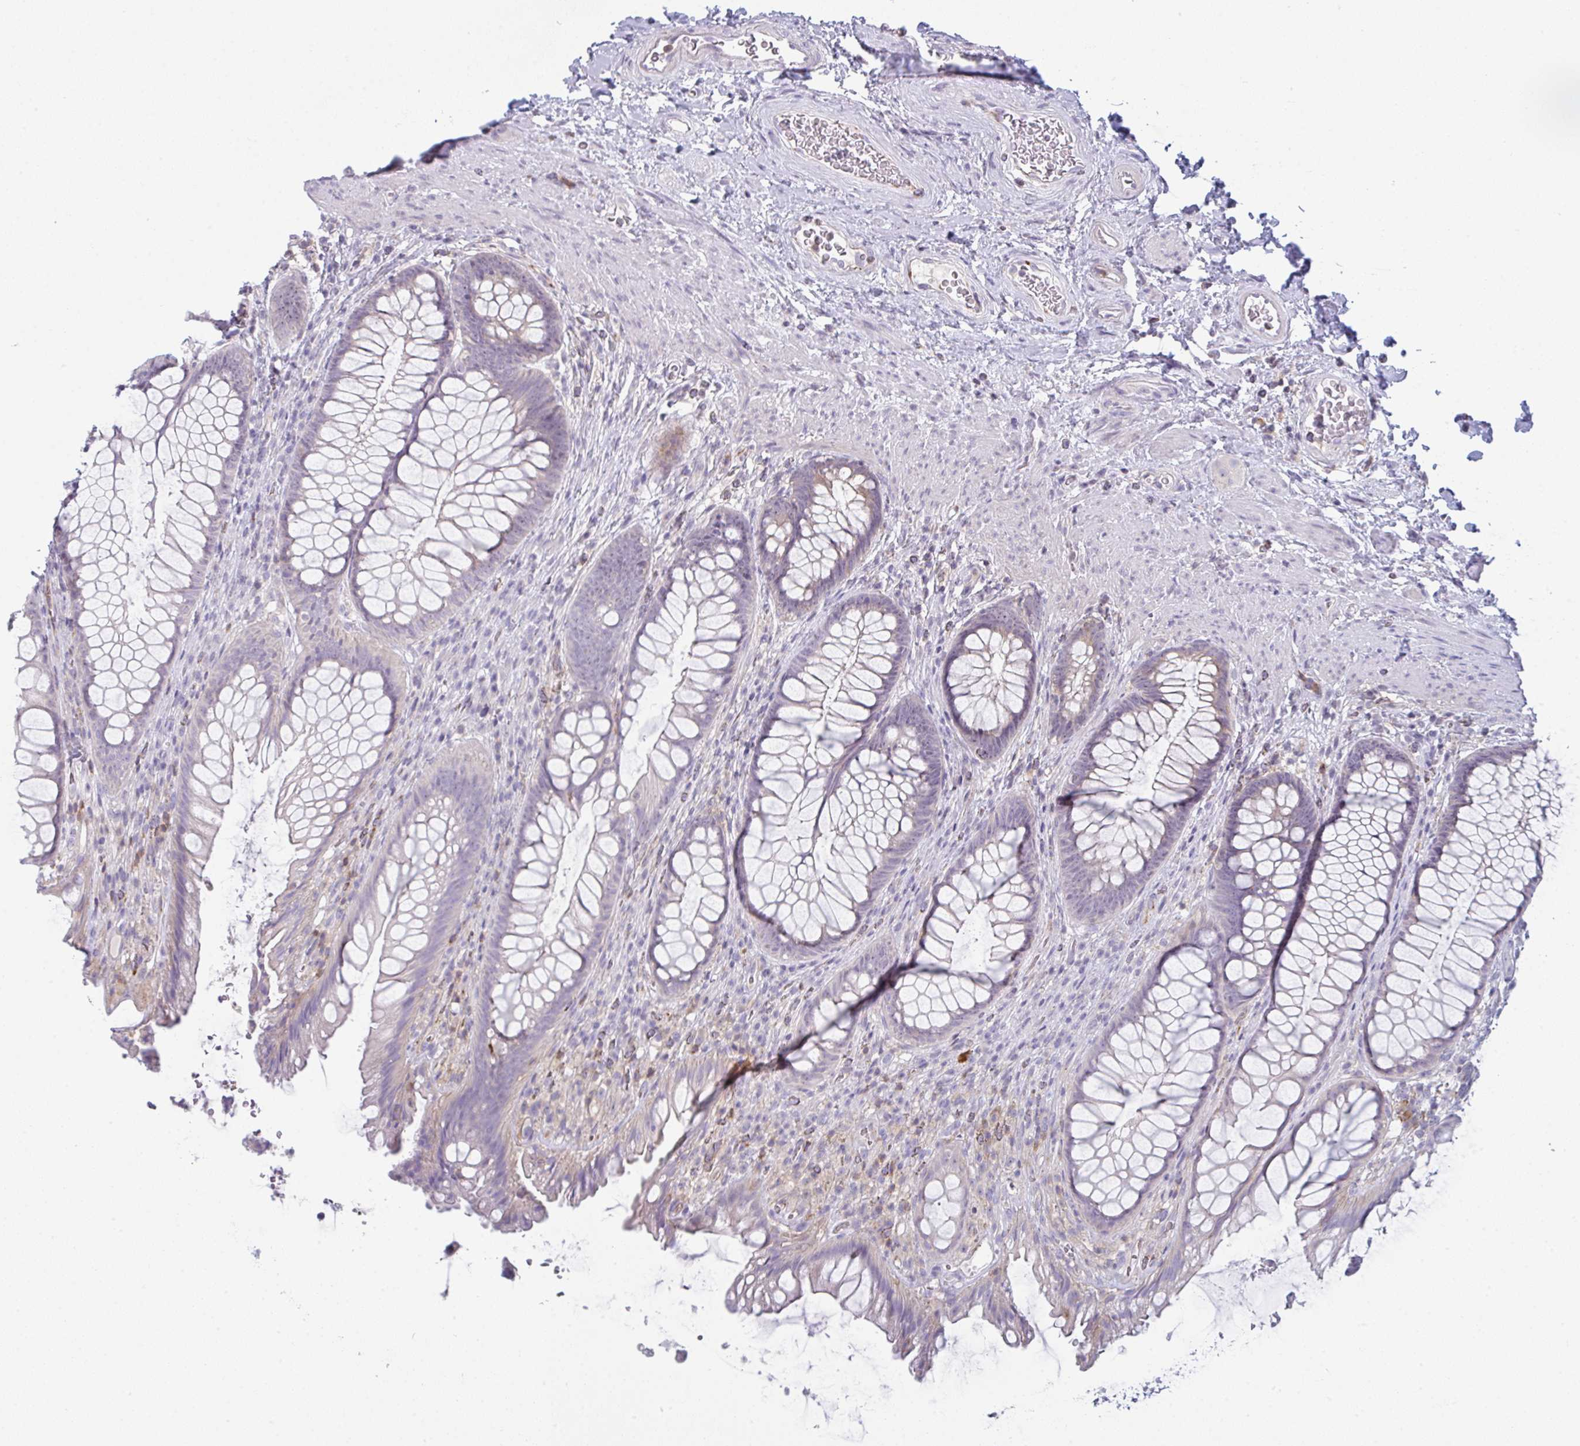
{"staining": {"intensity": "negative", "quantity": "none", "location": "none"}, "tissue": "rectum", "cell_type": "Glandular cells", "image_type": "normal", "snomed": [{"axis": "morphology", "description": "Normal tissue, NOS"}, {"axis": "topography", "description": "Rectum"}], "caption": "An image of rectum stained for a protein displays no brown staining in glandular cells. Brightfield microscopy of immunohistochemistry stained with DAB (brown) and hematoxylin (blue), captured at high magnification.", "gene": "CD80", "patient": {"sex": "male", "age": 53}}